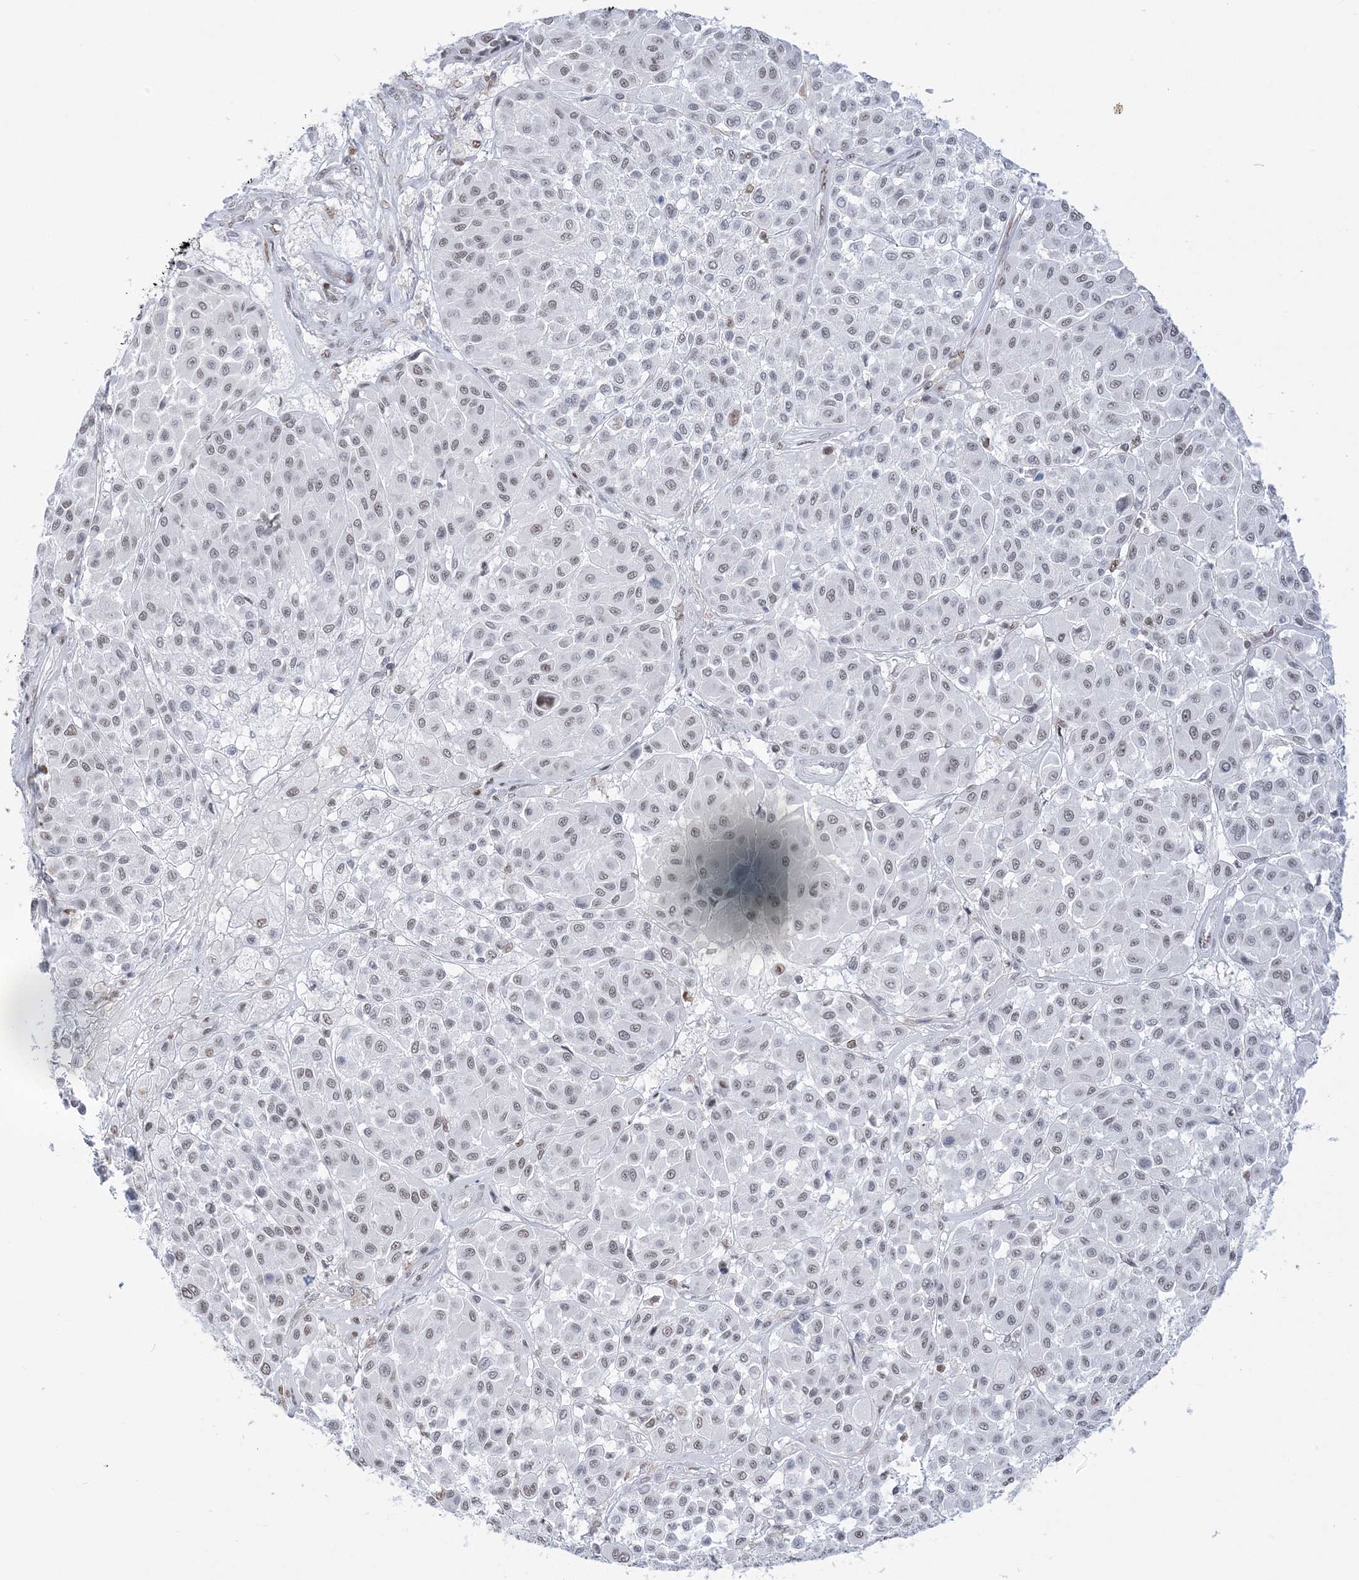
{"staining": {"intensity": "negative", "quantity": "none", "location": "none"}, "tissue": "melanoma", "cell_type": "Tumor cells", "image_type": "cancer", "snomed": [{"axis": "morphology", "description": "Malignant melanoma, Metastatic site"}, {"axis": "topography", "description": "Soft tissue"}], "caption": "An immunohistochemistry (IHC) micrograph of malignant melanoma (metastatic site) is shown. There is no staining in tumor cells of malignant melanoma (metastatic site).", "gene": "DDX21", "patient": {"sex": "male", "age": 41}}